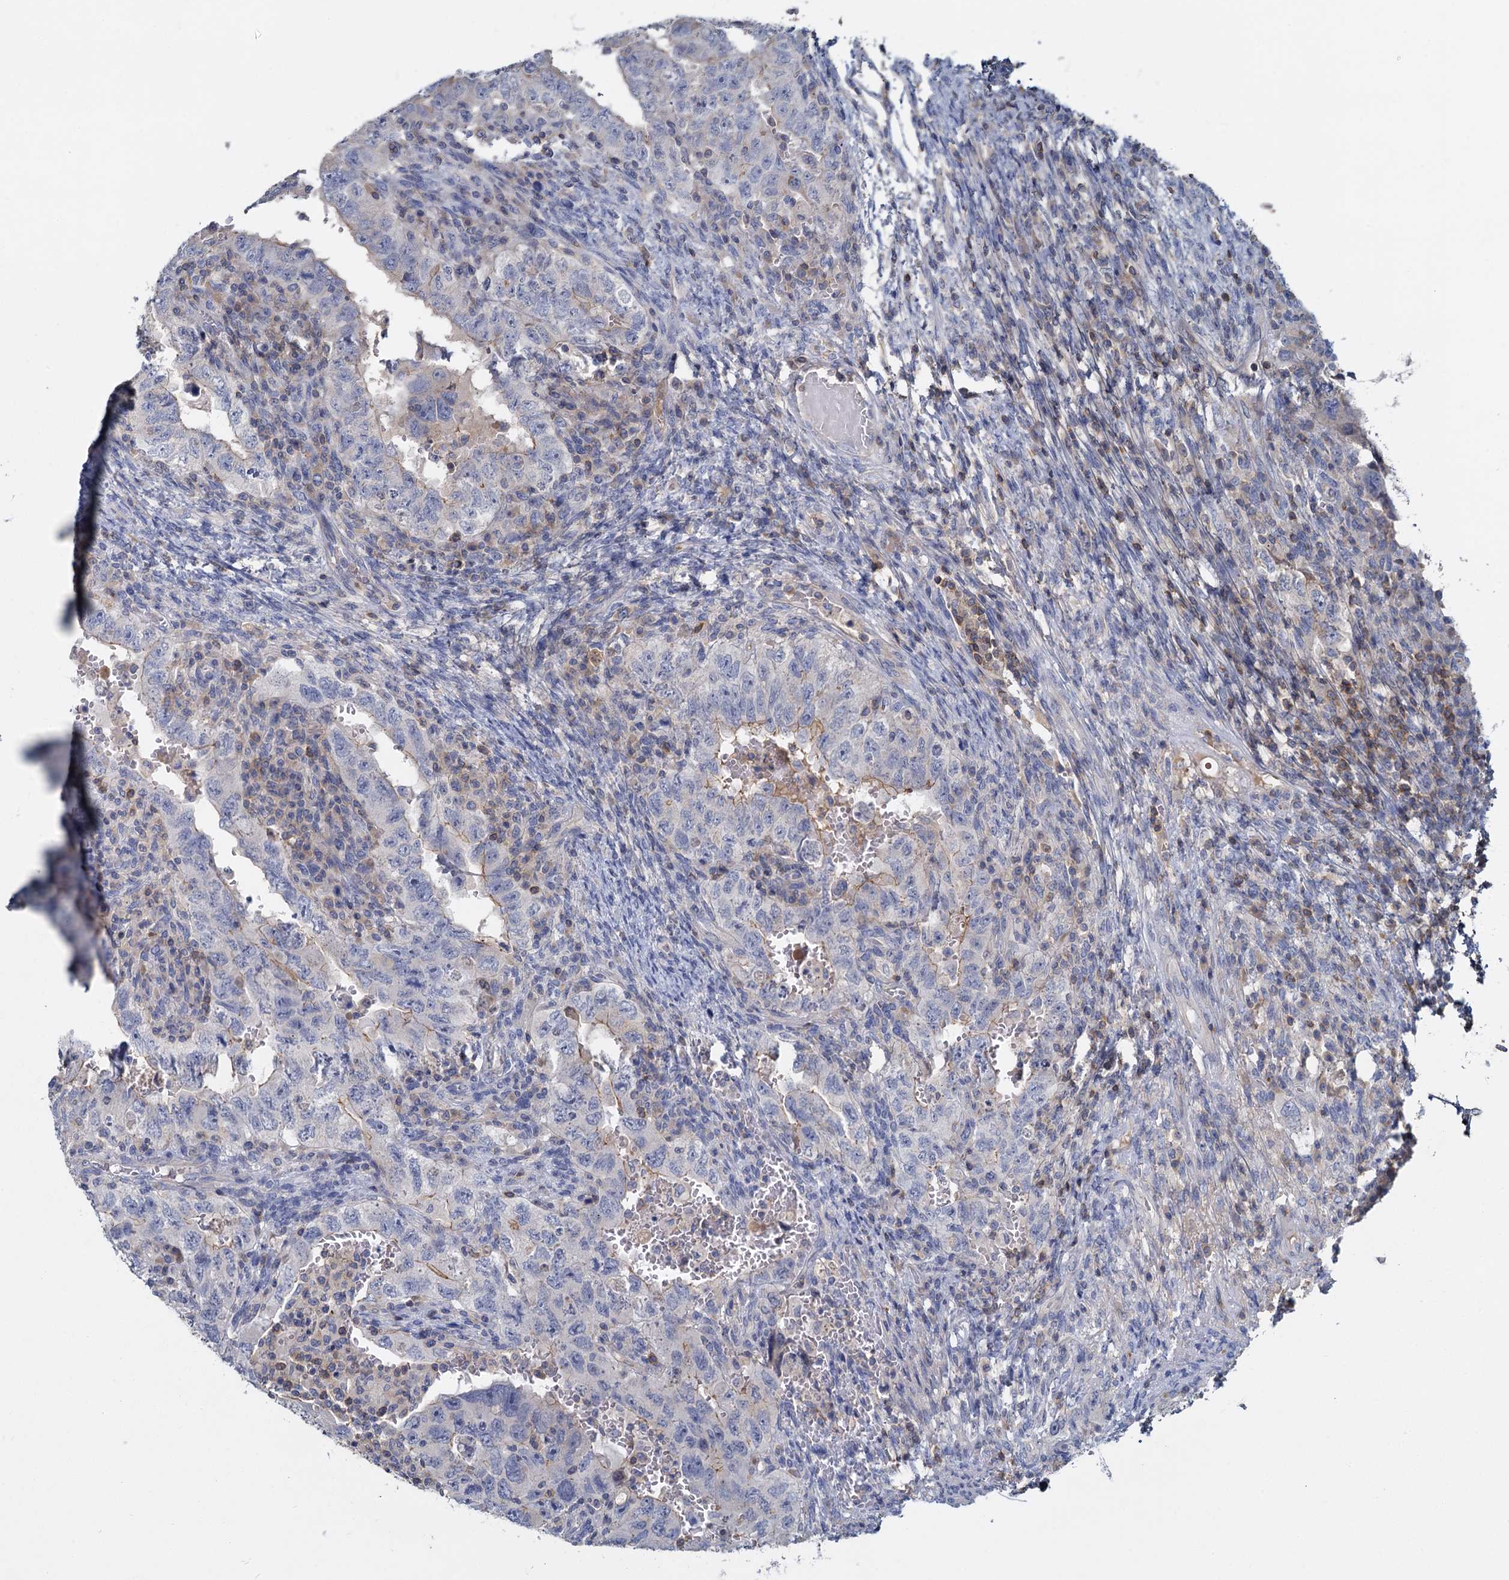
{"staining": {"intensity": "weak", "quantity": "<25%", "location": "cytoplasmic/membranous"}, "tissue": "testis cancer", "cell_type": "Tumor cells", "image_type": "cancer", "snomed": [{"axis": "morphology", "description": "Carcinoma, Embryonal, NOS"}, {"axis": "topography", "description": "Testis"}], "caption": "A high-resolution micrograph shows immunohistochemistry (IHC) staining of testis cancer, which exhibits no significant expression in tumor cells. (DAB (3,3'-diaminobenzidine) IHC, high magnification).", "gene": "ACSM3", "patient": {"sex": "male", "age": 26}}